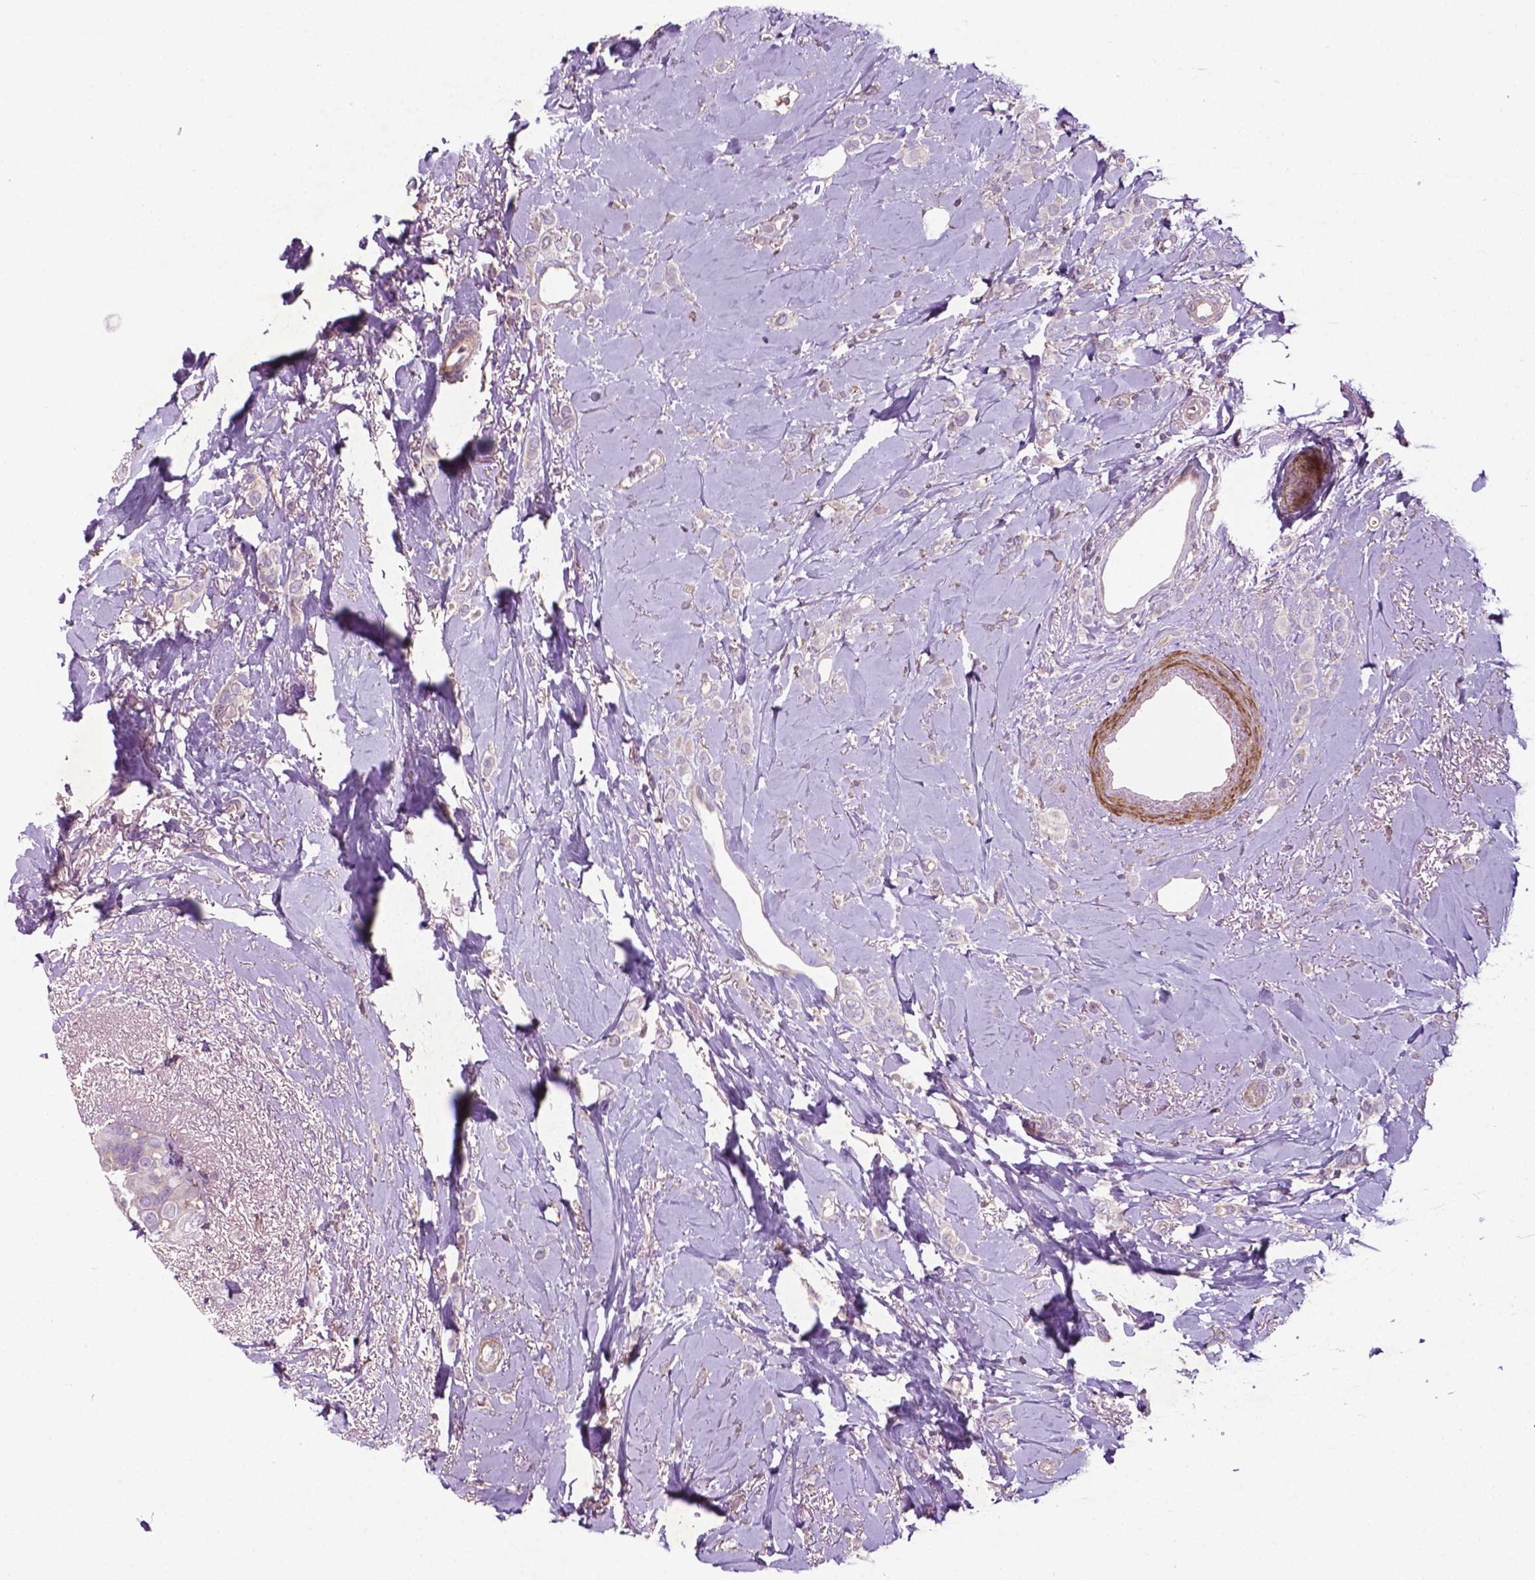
{"staining": {"intensity": "negative", "quantity": "none", "location": "none"}, "tissue": "breast cancer", "cell_type": "Tumor cells", "image_type": "cancer", "snomed": [{"axis": "morphology", "description": "Lobular carcinoma"}, {"axis": "topography", "description": "Breast"}], "caption": "An image of breast cancer stained for a protein reveals no brown staining in tumor cells.", "gene": "BMP4", "patient": {"sex": "female", "age": 66}}